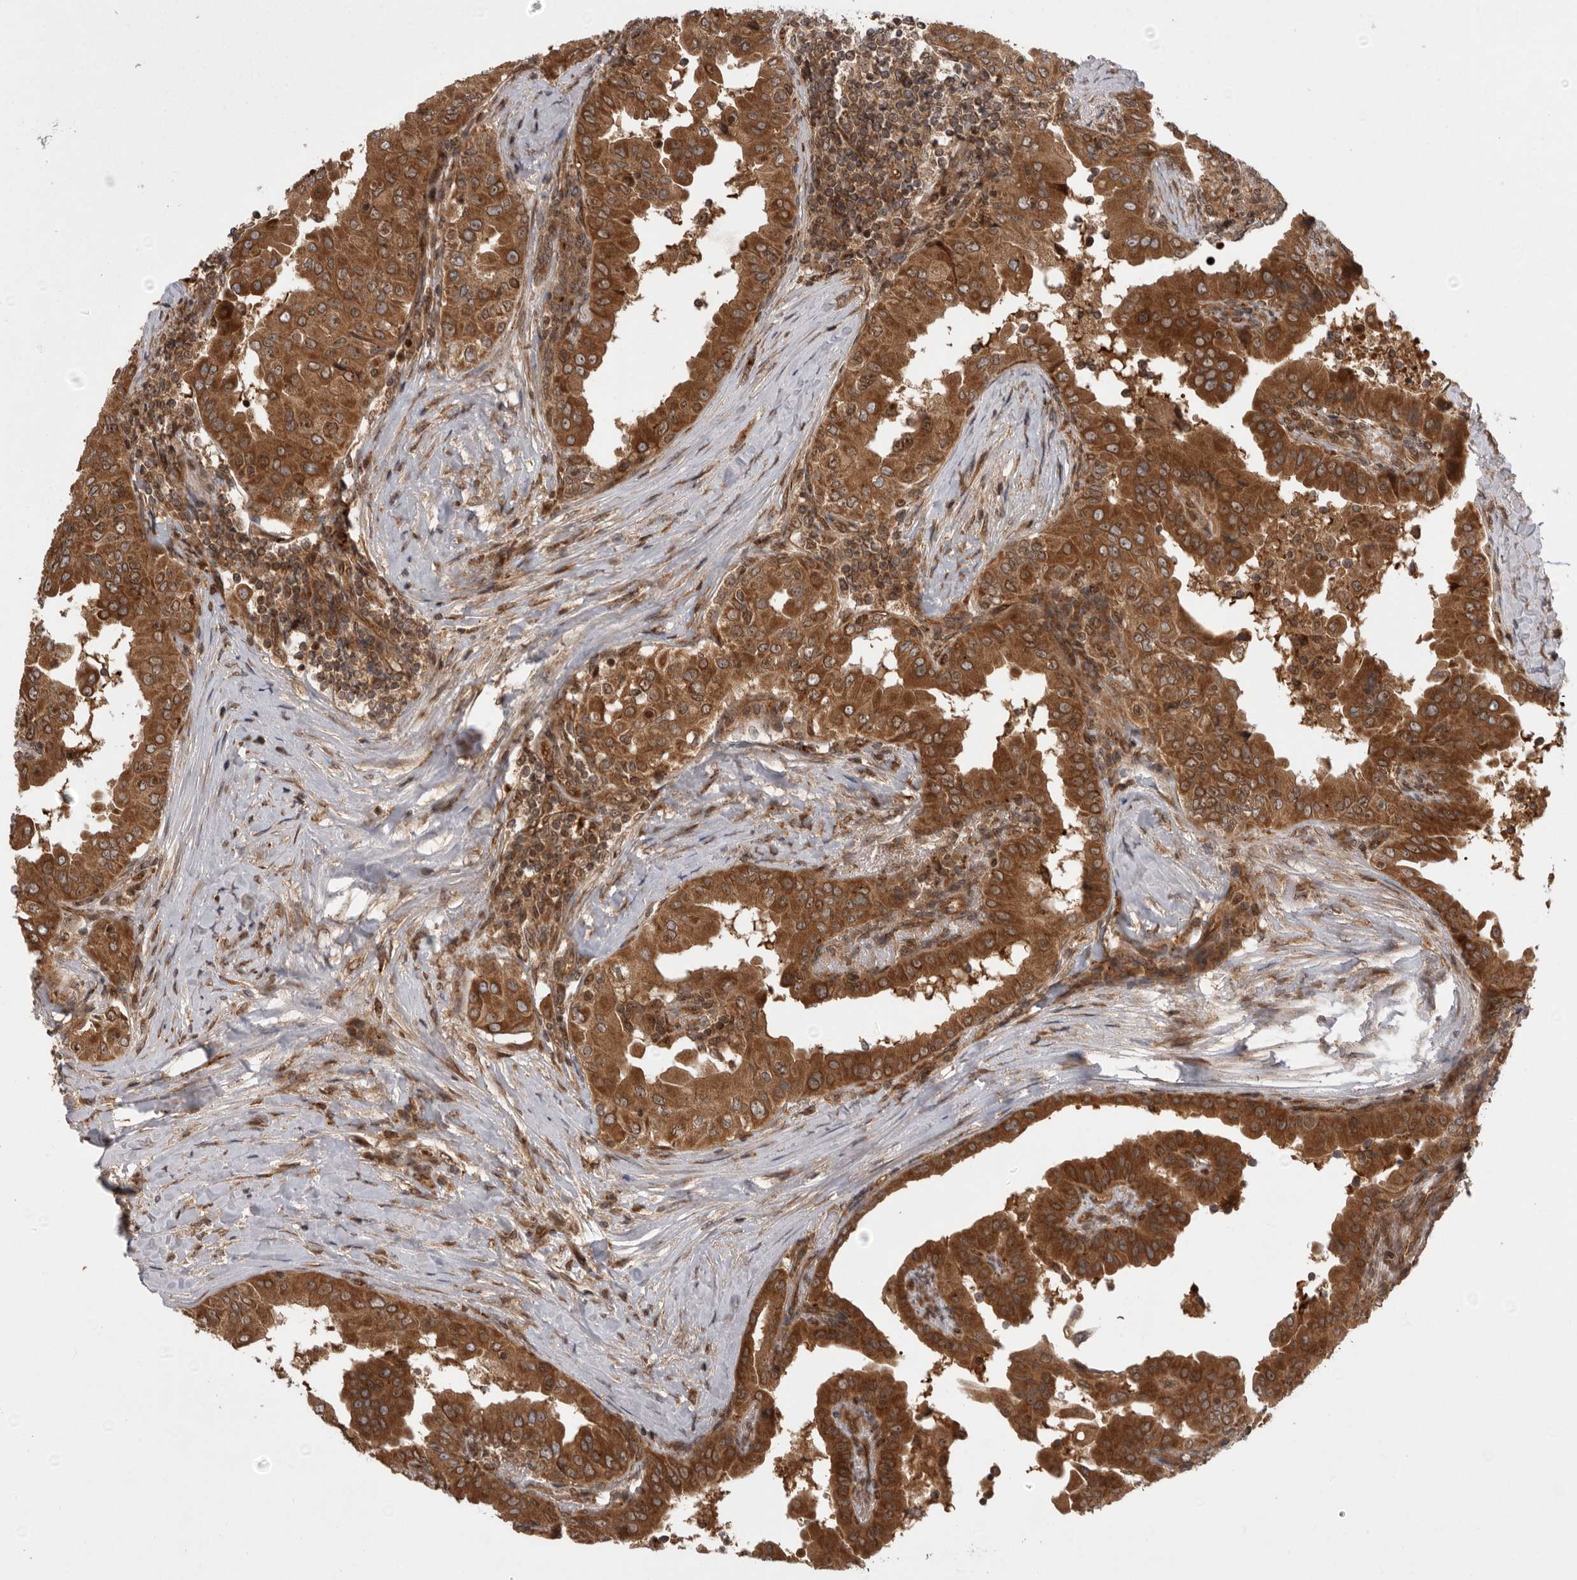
{"staining": {"intensity": "strong", "quantity": ">75%", "location": "cytoplasmic/membranous,nuclear"}, "tissue": "thyroid cancer", "cell_type": "Tumor cells", "image_type": "cancer", "snomed": [{"axis": "morphology", "description": "Papillary adenocarcinoma, NOS"}, {"axis": "topography", "description": "Thyroid gland"}], "caption": "About >75% of tumor cells in thyroid cancer (papillary adenocarcinoma) exhibit strong cytoplasmic/membranous and nuclear protein expression as visualized by brown immunohistochemical staining.", "gene": "DHDDS", "patient": {"sex": "male", "age": 33}}